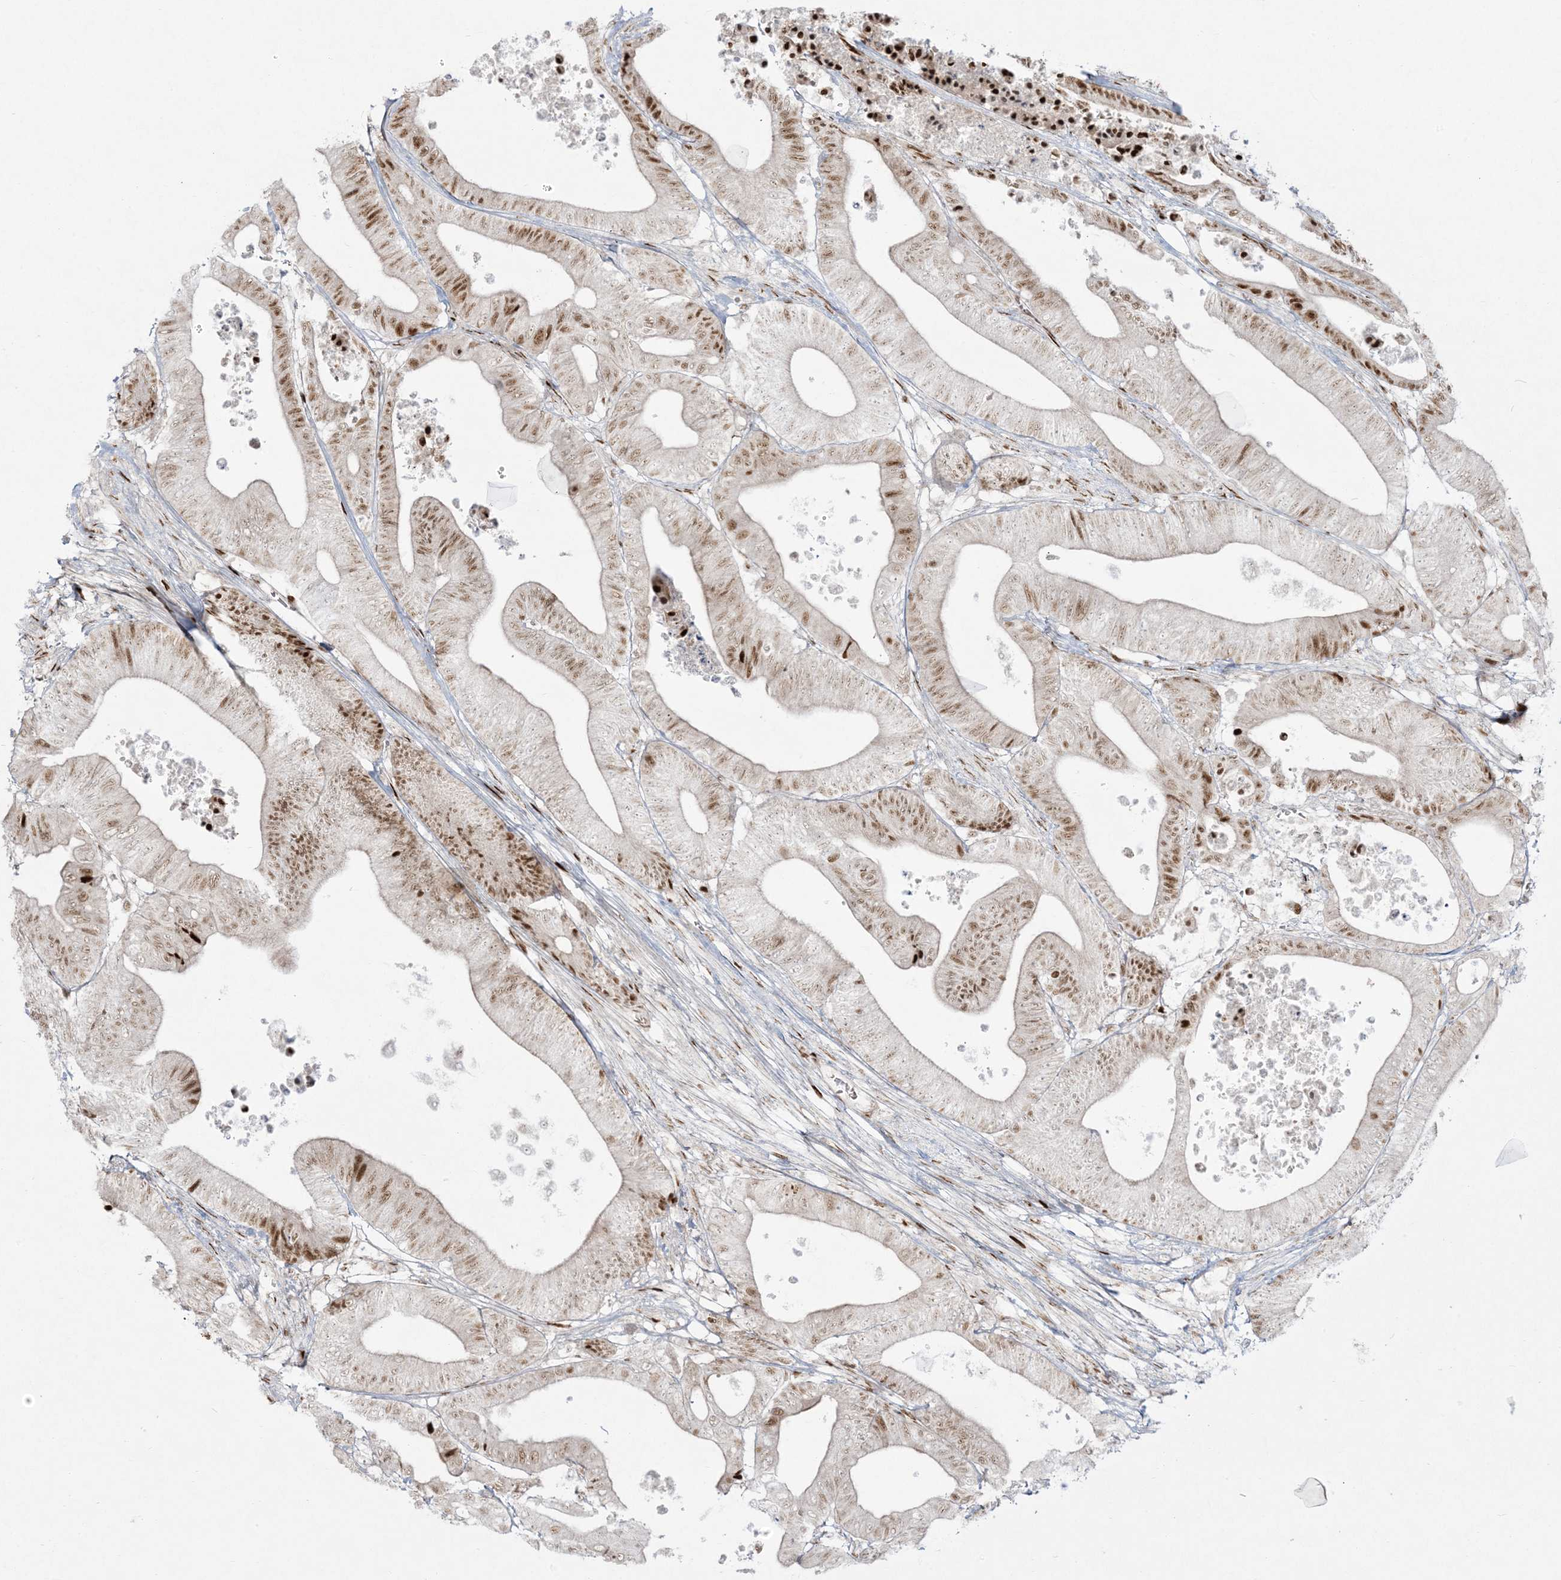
{"staining": {"intensity": "moderate", "quantity": "25%-75%", "location": "nuclear"}, "tissue": "colorectal cancer", "cell_type": "Tumor cells", "image_type": "cancer", "snomed": [{"axis": "morphology", "description": "Adenocarcinoma, NOS"}, {"axis": "topography", "description": "Colon"}], "caption": "Human colorectal adenocarcinoma stained for a protein (brown) displays moderate nuclear positive expression in approximately 25%-75% of tumor cells.", "gene": "RBM10", "patient": {"sex": "female", "age": 84}}